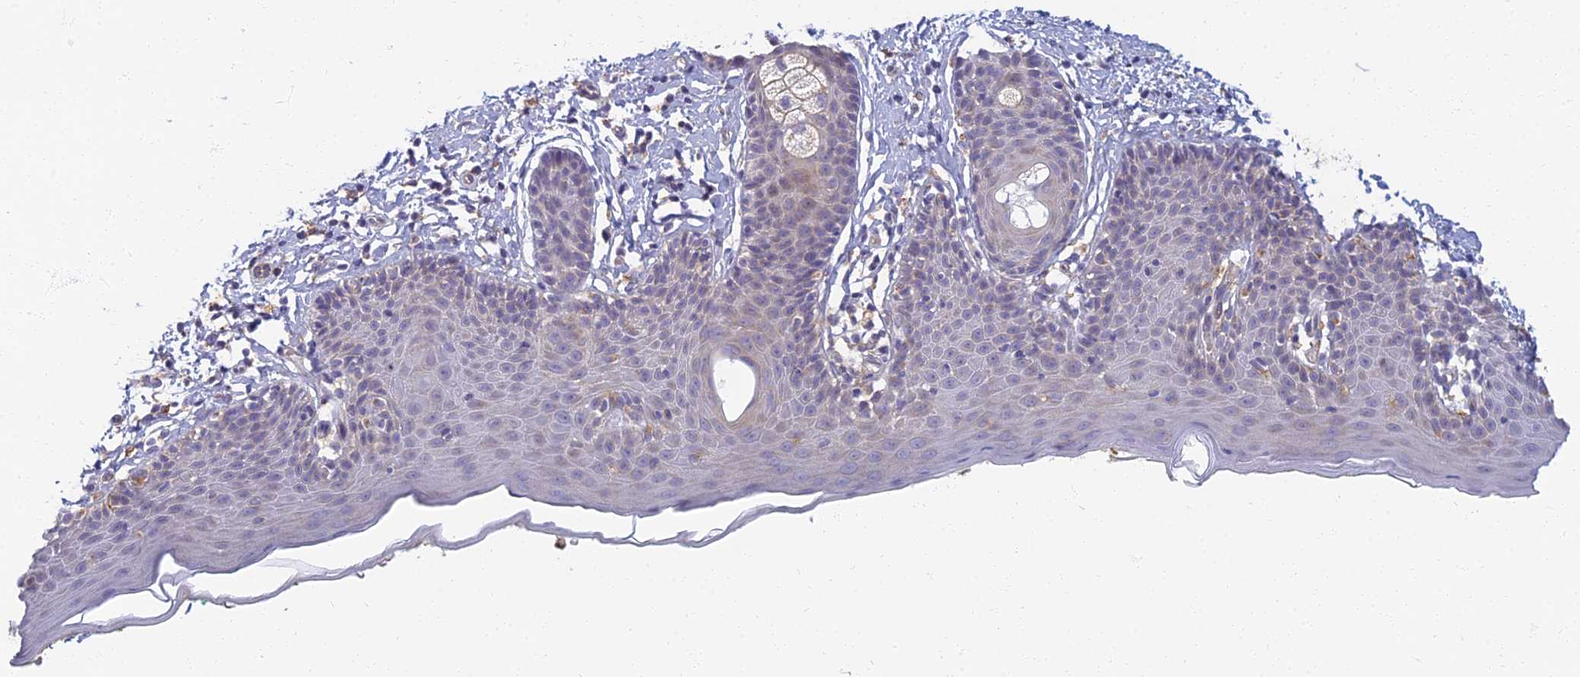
{"staining": {"intensity": "strong", "quantity": "<25%", "location": "cytoplasmic/membranous"}, "tissue": "skin", "cell_type": "Epidermal cells", "image_type": "normal", "snomed": [{"axis": "morphology", "description": "Normal tissue, NOS"}, {"axis": "topography", "description": "Vulva"}], "caption": "A high-resolution photomicrograph shows IHC staining of benign skin, which reveals strong cytoplasmic/membranous positivity in approximately <25% of epidermal cells. (Brightfield microscopy of DAB IHC at high magnification).", "gene": "PROX2", "patient": {"sex": "female", "age": 66}}